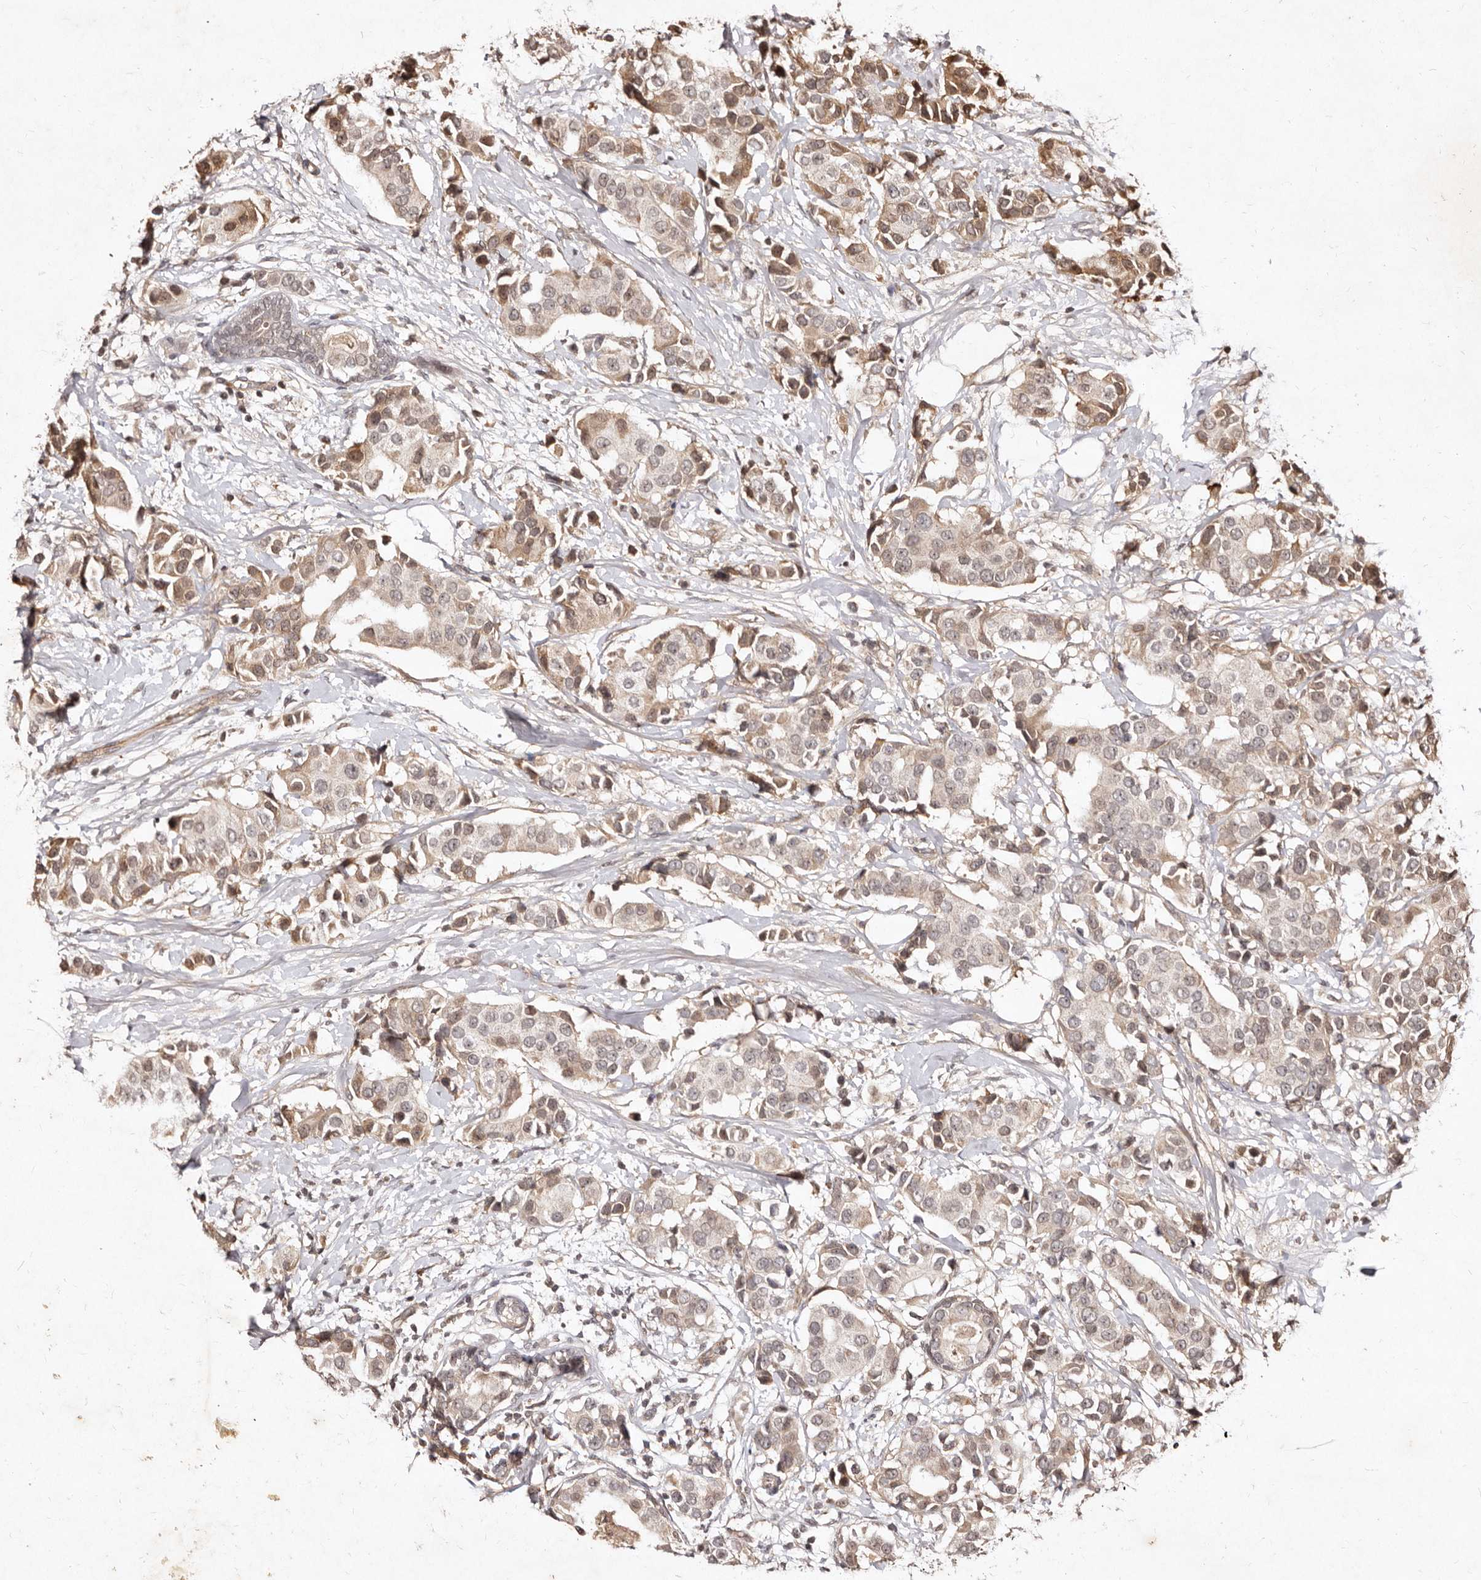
{"staining": {"intensity": "moderate", "quantity": "25%-75%", "location": "cytoplasmic/membranous"}, "tissue": "breast cancer", "cell_type": "Tumor cells", "image_type": "cancer", "snomed": [{"axis": "morphology", "description": "Normal tissue, NOS"}, {"axis": "morphology", "description": "Duct carcinoma"}, {"axis": "topography", "description": "Breast"}], "caption": "Moderate cytoplasmic/membranous staining for a protein is identified in about 25%-75% of tumor cells of infiltrating ductal carcinoma (breast) using immunohistochemistry (IHC).", "gene": "LCORL", "patient": {"sex": "female", "age": 39}}